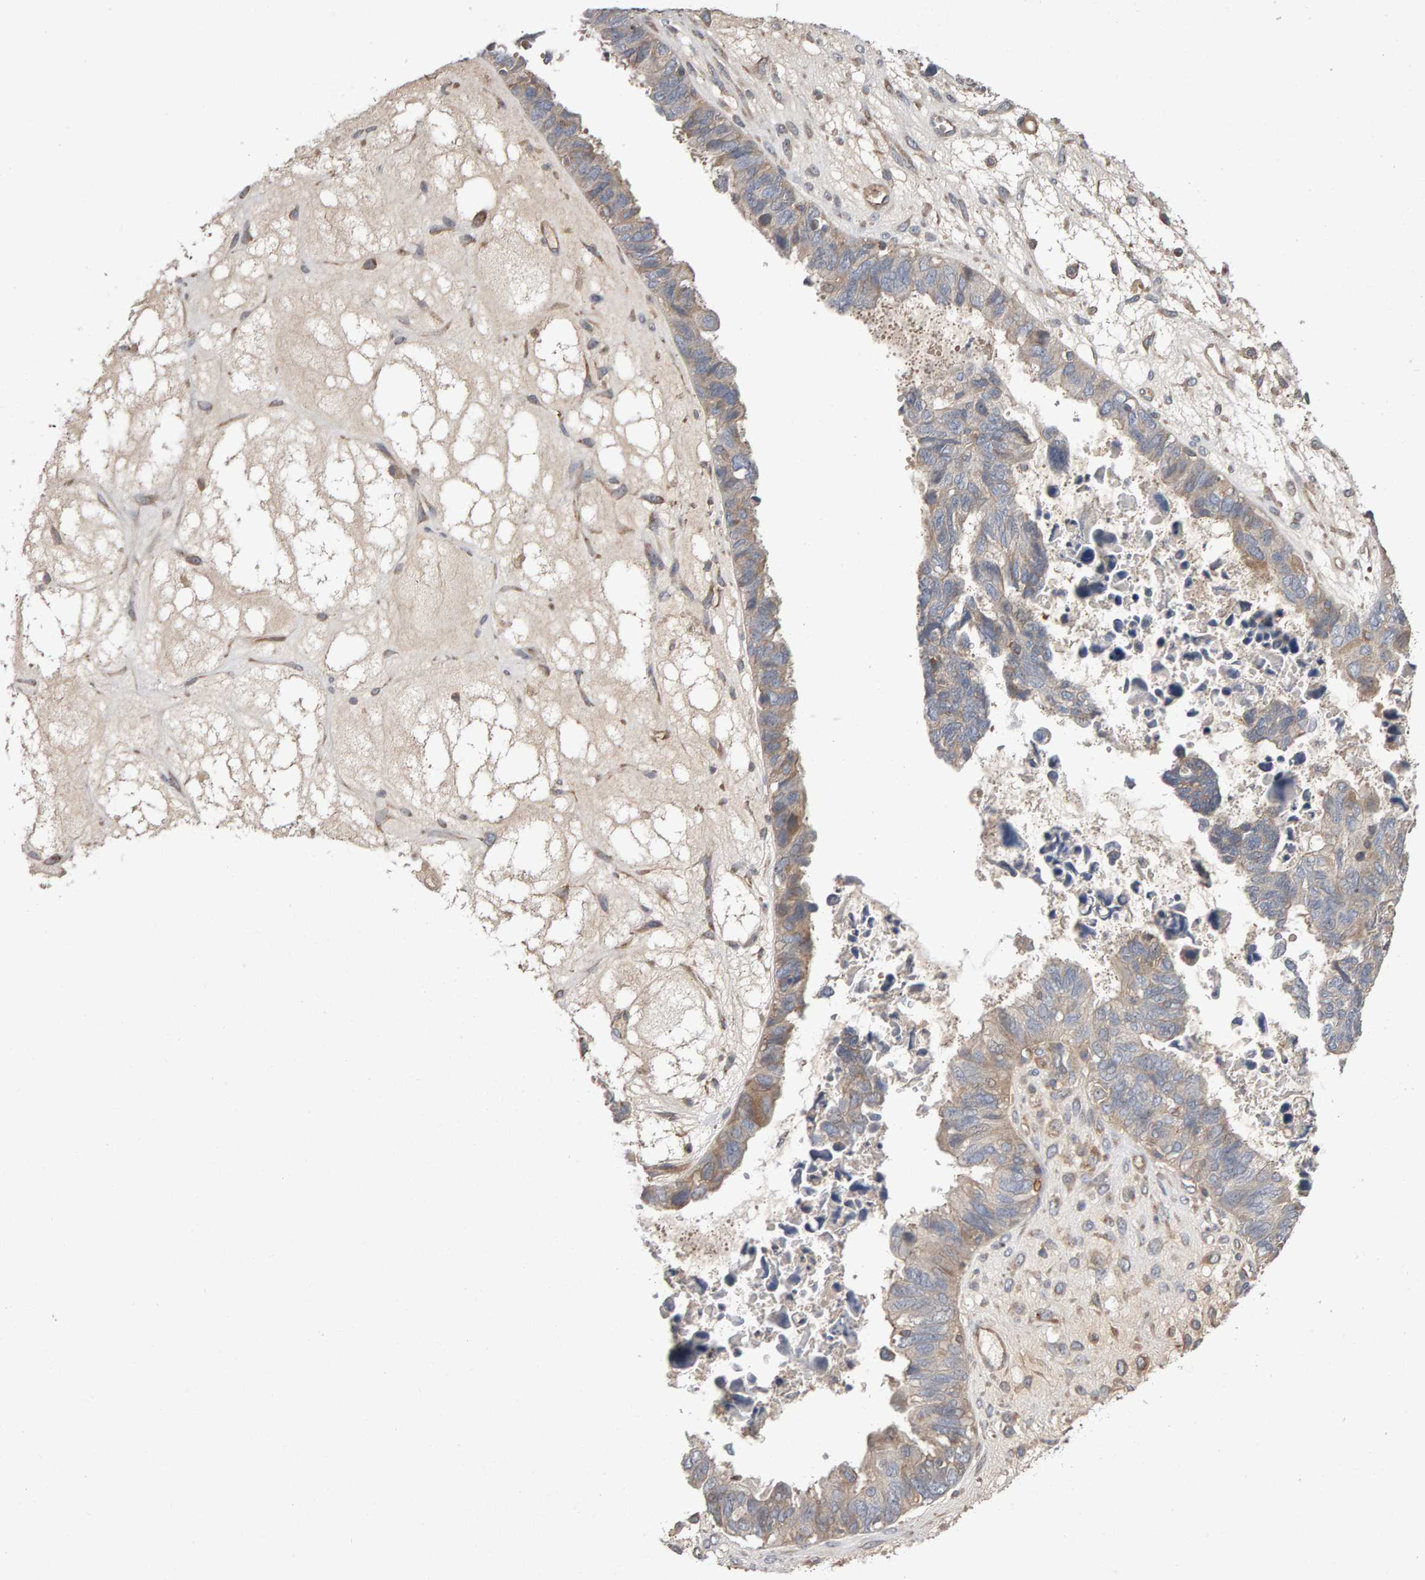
{"staining": {"intensity": "weak", "quantity": "<25%", "location": "cytoplasmic/membranous"}, "tissue": "ovarian cancer", "cell_type": "Tumor cells", "image_type": "cancer", "snomed": [{"axis": "morphology", "description": "Cystadenocarcinoma, serous, NOS"}, {"axis": "topography", "description": "Ovary"}], "caption": "Immunohistochemical staining of human serous cystadenocarcinoma (ovarian) shows no significant staining in tumor cells.", "gene": "PGS1", "patient": {"sex": "female", "age": 79}}